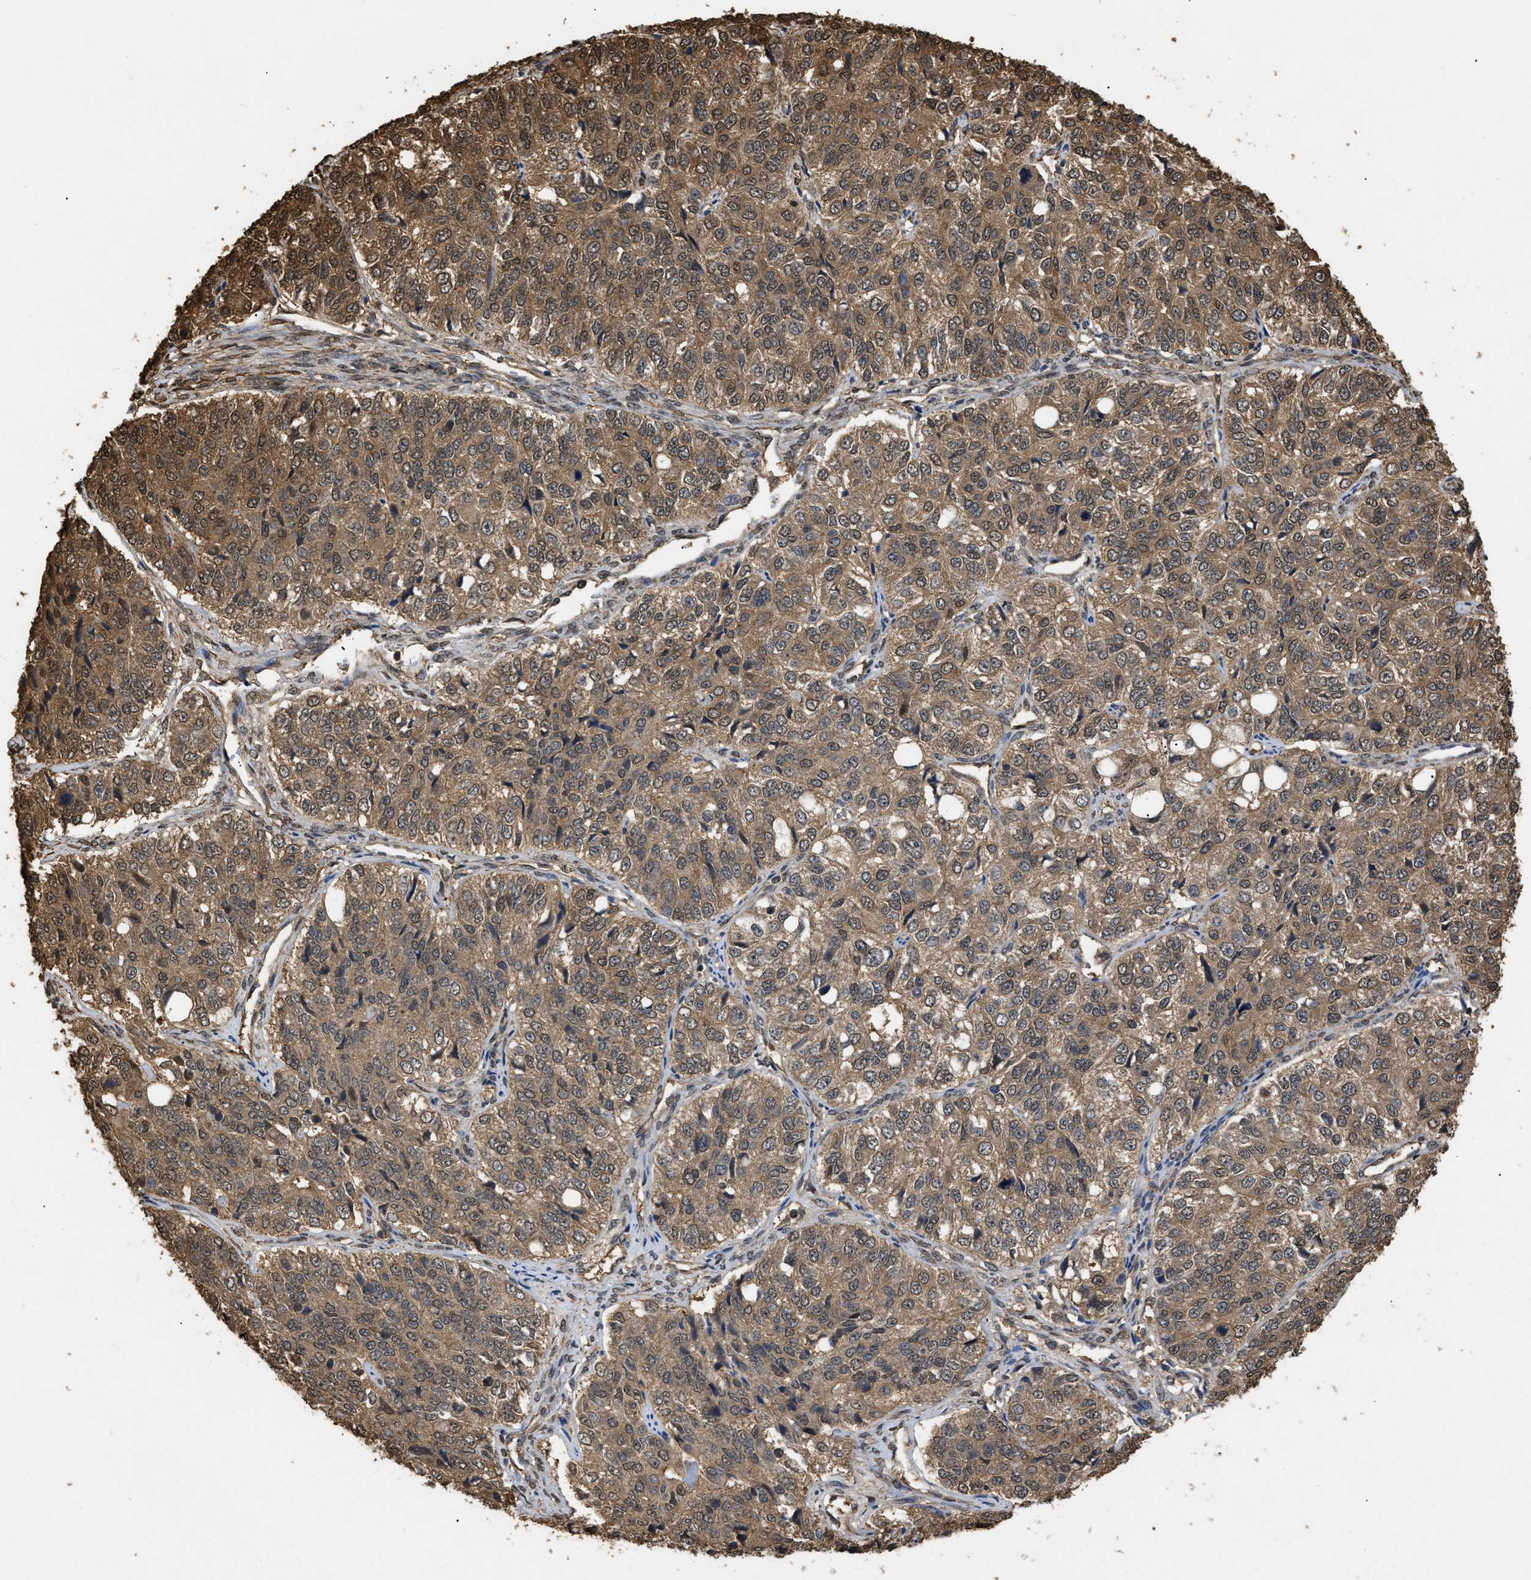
{"staining": {"intensity": "moderate", "quantity": ">75%", "location": "cytoplasmic/membranous"}, "tissue": "ovarian cancer", "cell_type": "Tumor cells", "image_type": "cancer", "snomed": [{"axis": "morphology", "description": "Carcinoma, endometroid"}, {"axis": "topography", "description": "Ovary"}], "caption": "Brown immunohistochemical staining in human ovarian cancer exhibits moderate cytoplasmic/membranous staining in about >75% of tumor cells.", "gene": "CALM1", "patient": {"sex": "female", "age": 51}}